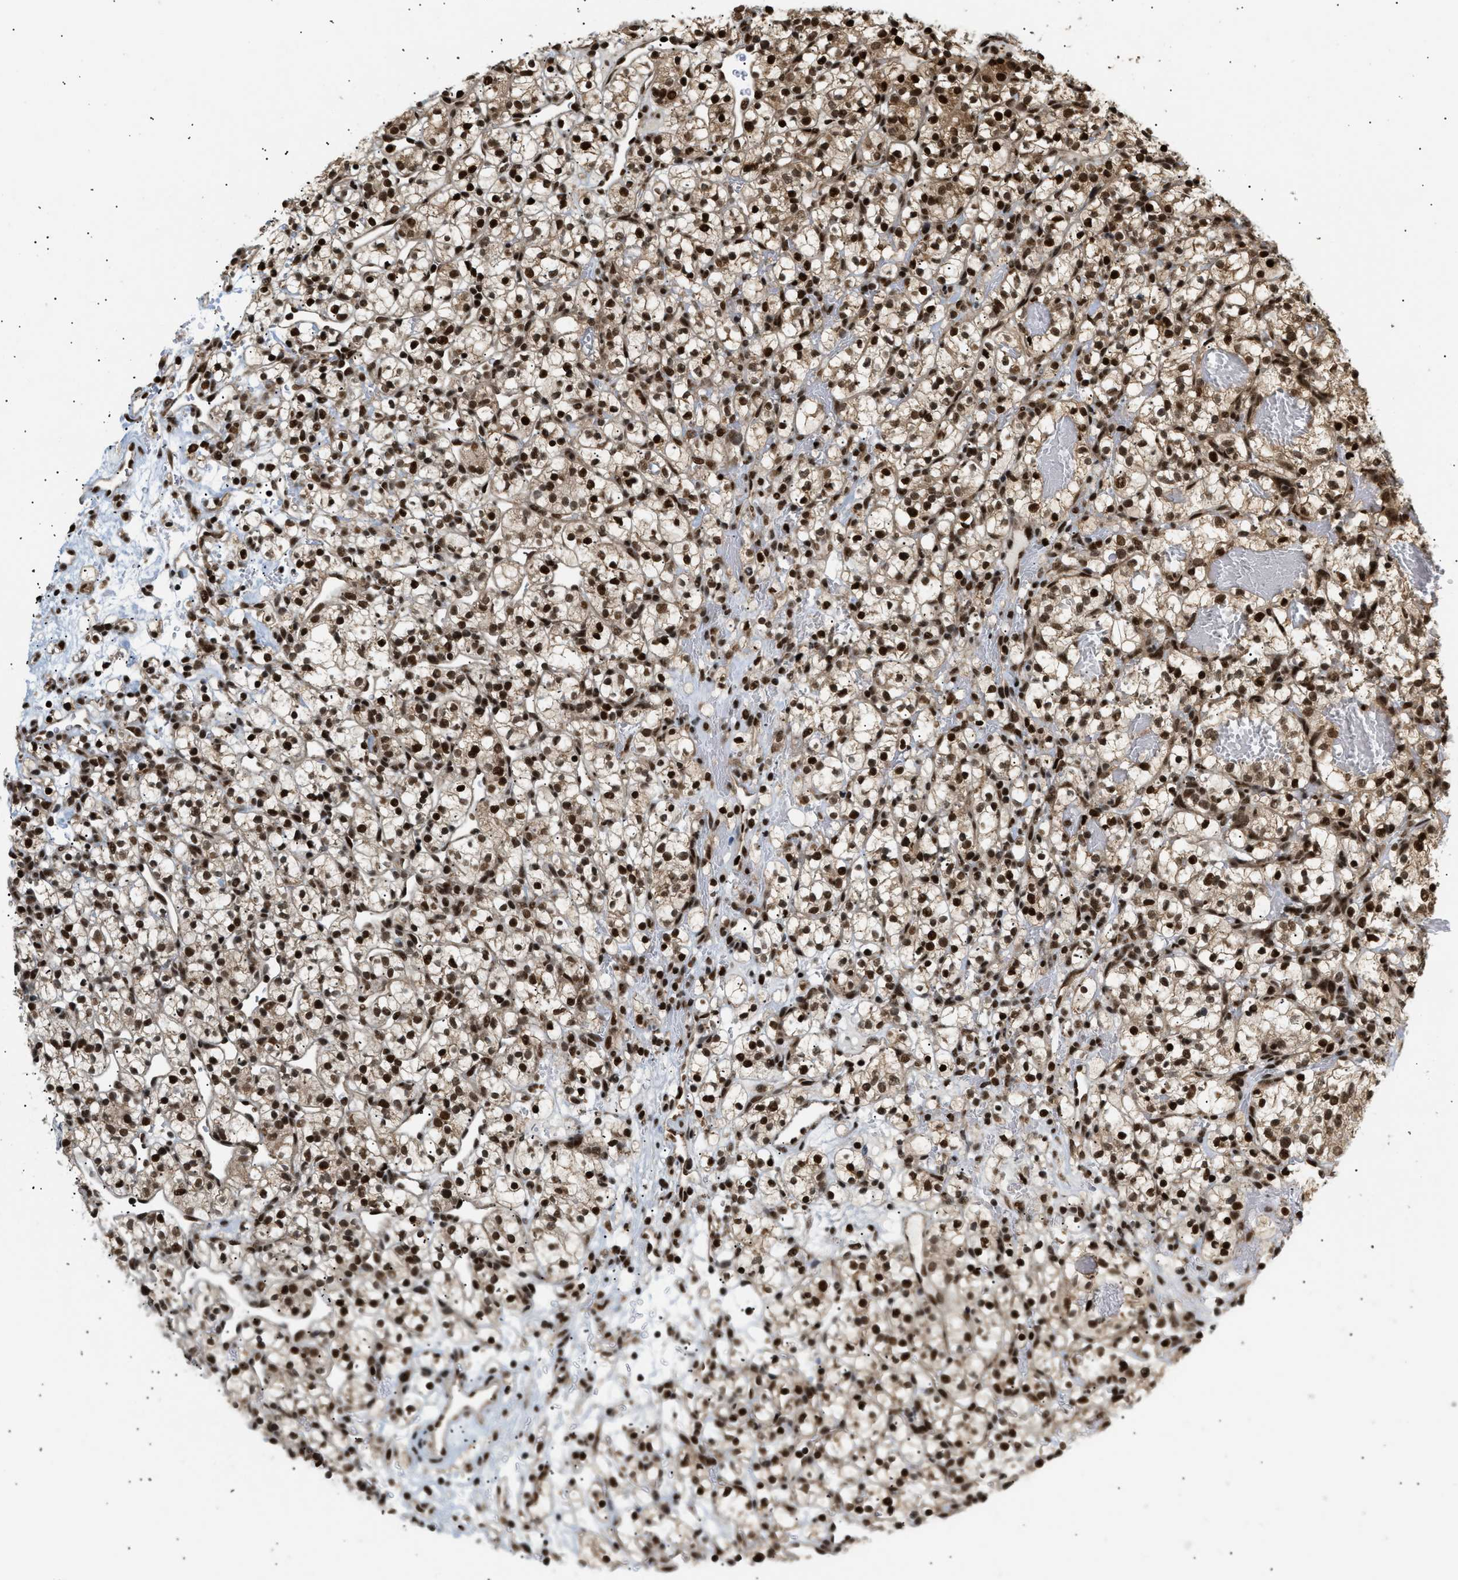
{"staining": {"intensity": "strong", "quantity": ">75%", "location": "cytoplasmic/membranous,nuclear"}, "tissue": "renal cancer", "cell_type": "Tumor cells", "image_type": "cancer", "snomed": [{"axis": "morphology", "description": "Adenocarcinoma, NOS"}, {"axis": "topography", "description": "Kidney"}], "caption": "Renal adenocarcinoma stained with immunohistochemistry exhibits strong cytoplasmic/membranous and nuclear positivity in approximately >75% of tumor cells. Immunohistochemistry (ihc) stains the protein in brown and the nuclei are stained blue.", "gene": "RBM5", "patient": {"sex": "female", "age": 57}}